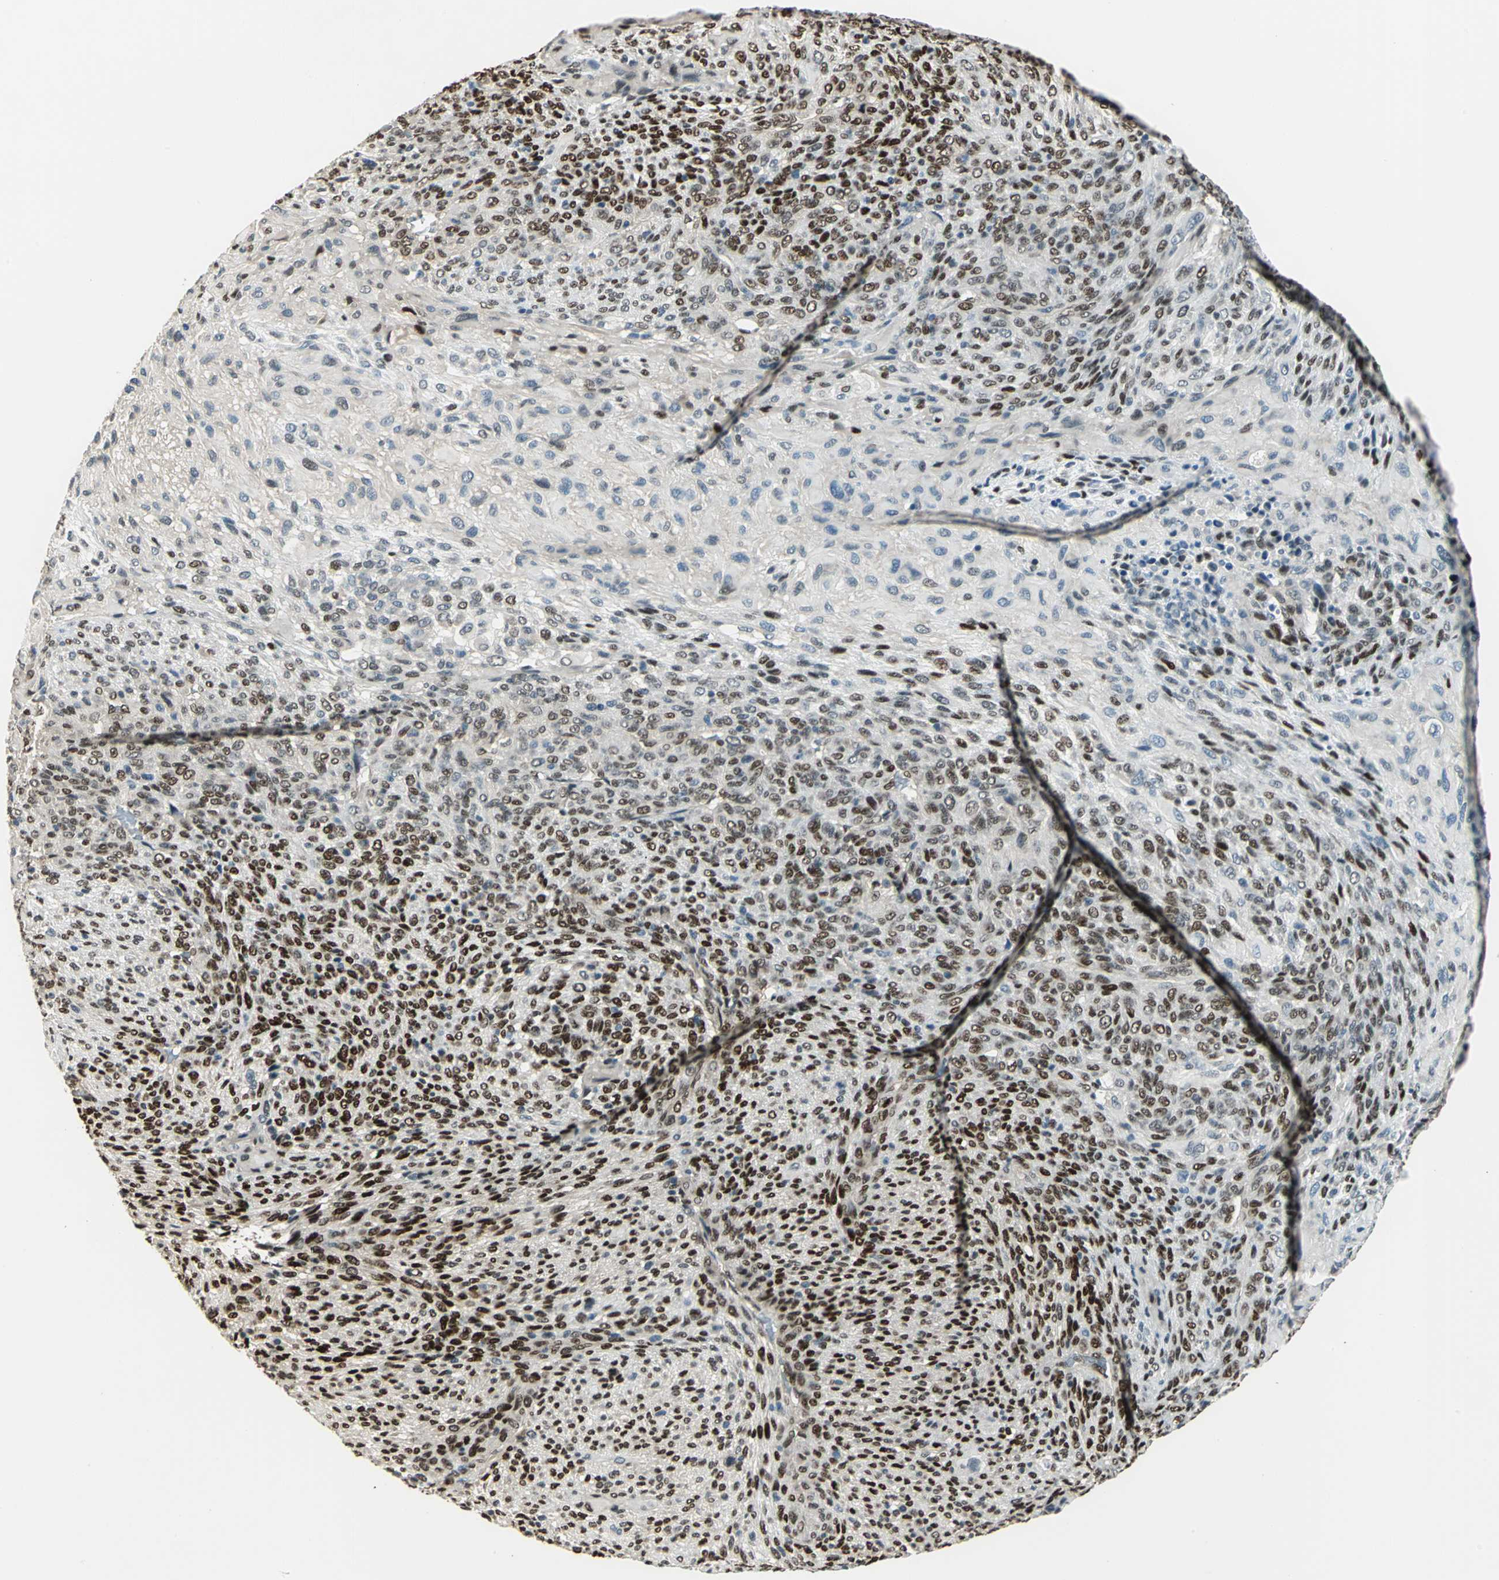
{"staining": {"intensity": "strong", "quantity": ">75%", "location": "nuclear"}, "tissue": "glioma", "cell_type": "Tumor cells", "image_type": "cancer", "snomed": [{"axis": "morphology", "description": "Glioma, malignant, High grade"}, {"axis": "topography", "description": "Cerebral cortex"}], "caption": "The micrograph reveals staining of malignant glioma (high-grade), revealing strong nuclear protein staining (brown color) within tumor cells.", "gene": "NFIA", "patient": {"sex": "female", "age": 55}}